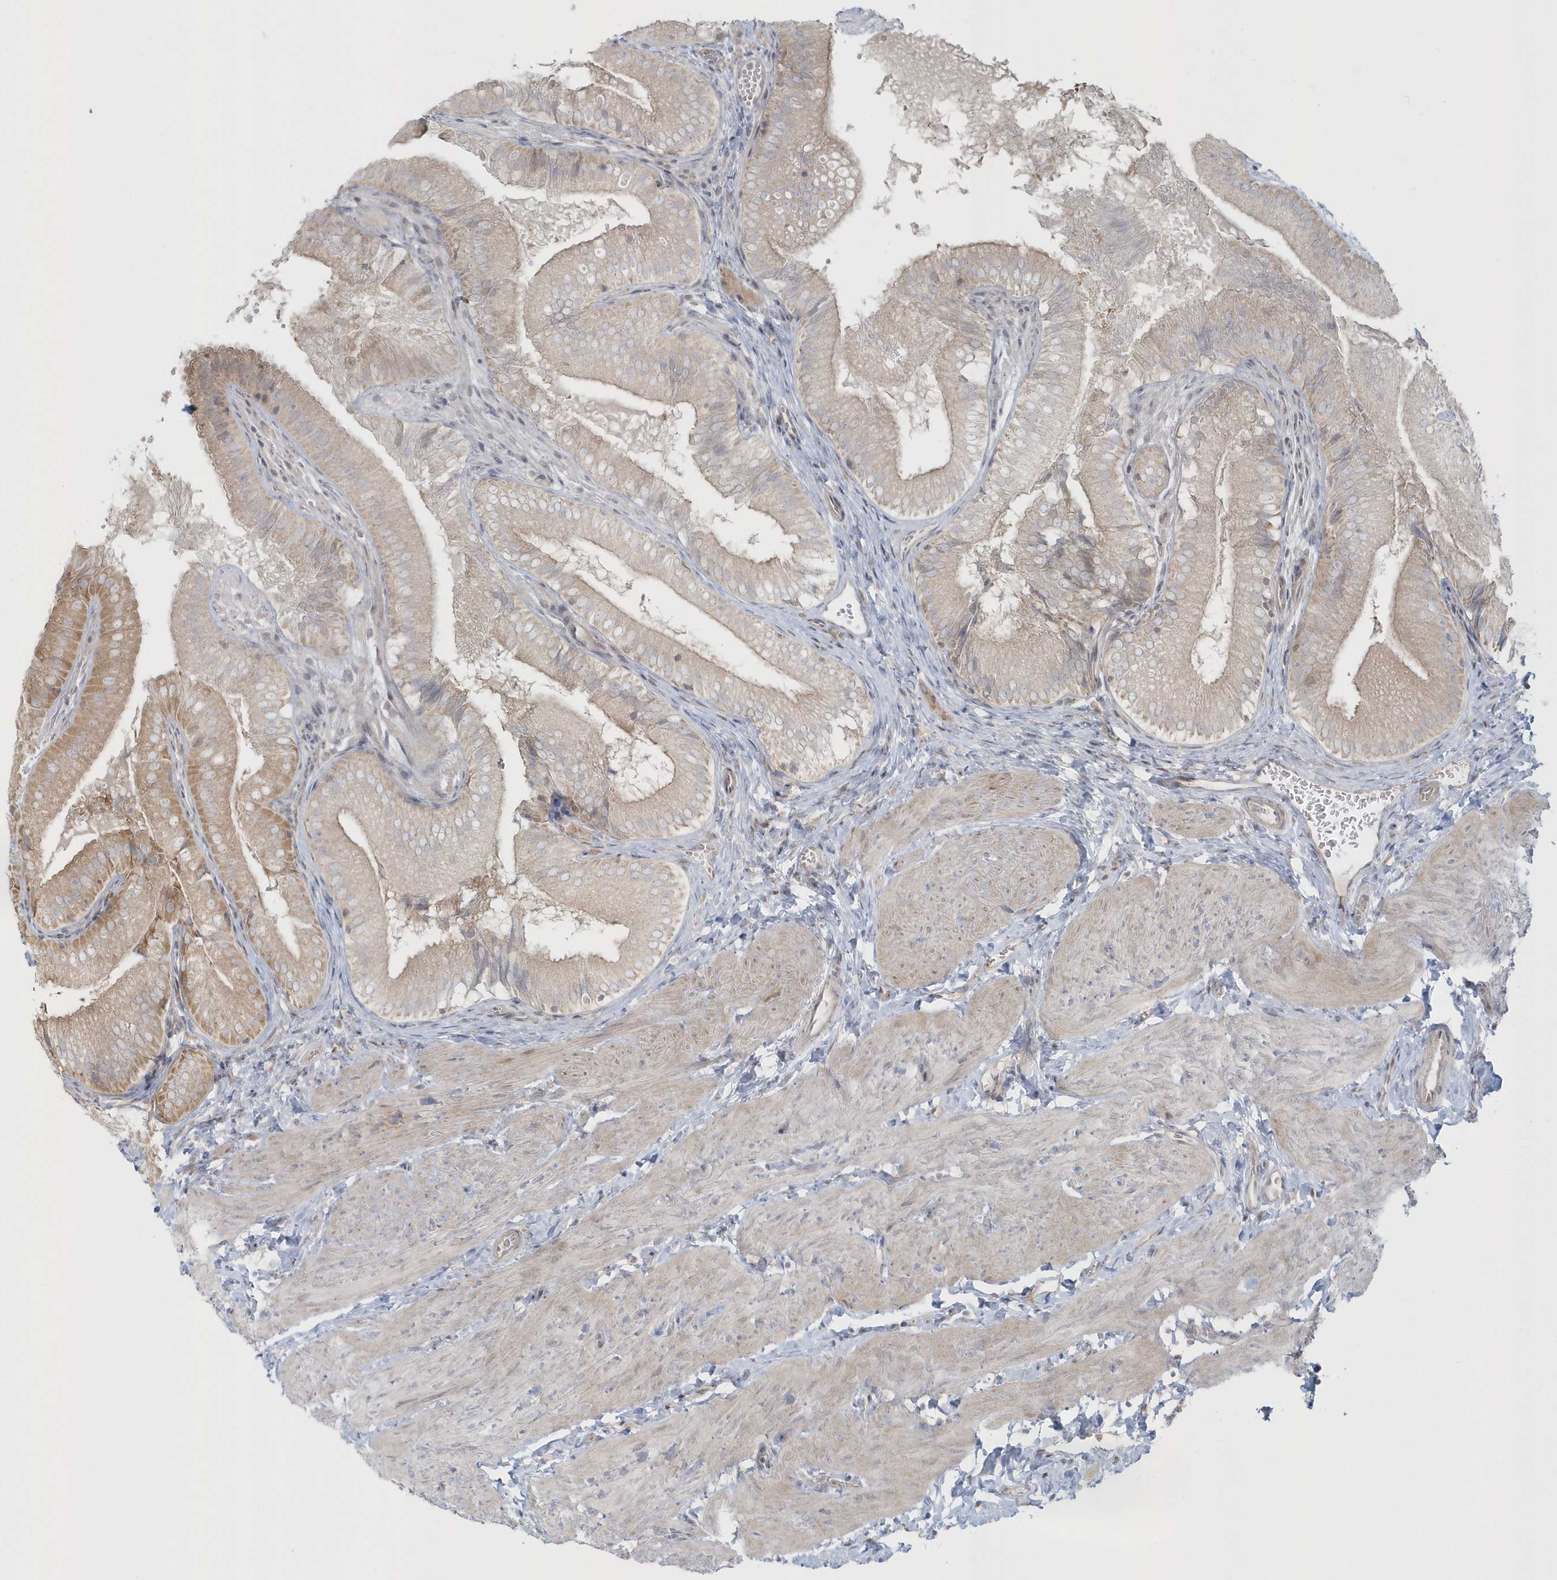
{"staining": {"intensity": "moderate", "quantity": "25%-75%", "location": "cytoplasmic/membranous"}, "tissue": "gallbladder", "cell_type": "Glandular cells", "image_type": "normal", "snomed": [{"axis": "morphology", "description": "Normal tissue, NOS"}, {"axis": "topography", "description": "Gallbladder"}], "caption": "The immunohistochemical stain shows moderate cytoplasmic/membranous staining in glandular cells of benign gallbladder. (DAB IHC, brown staining for protein, blue staining for nuclei).", "gene": "BLTP3A", "patient": {"sex": "female", "age": 30}}